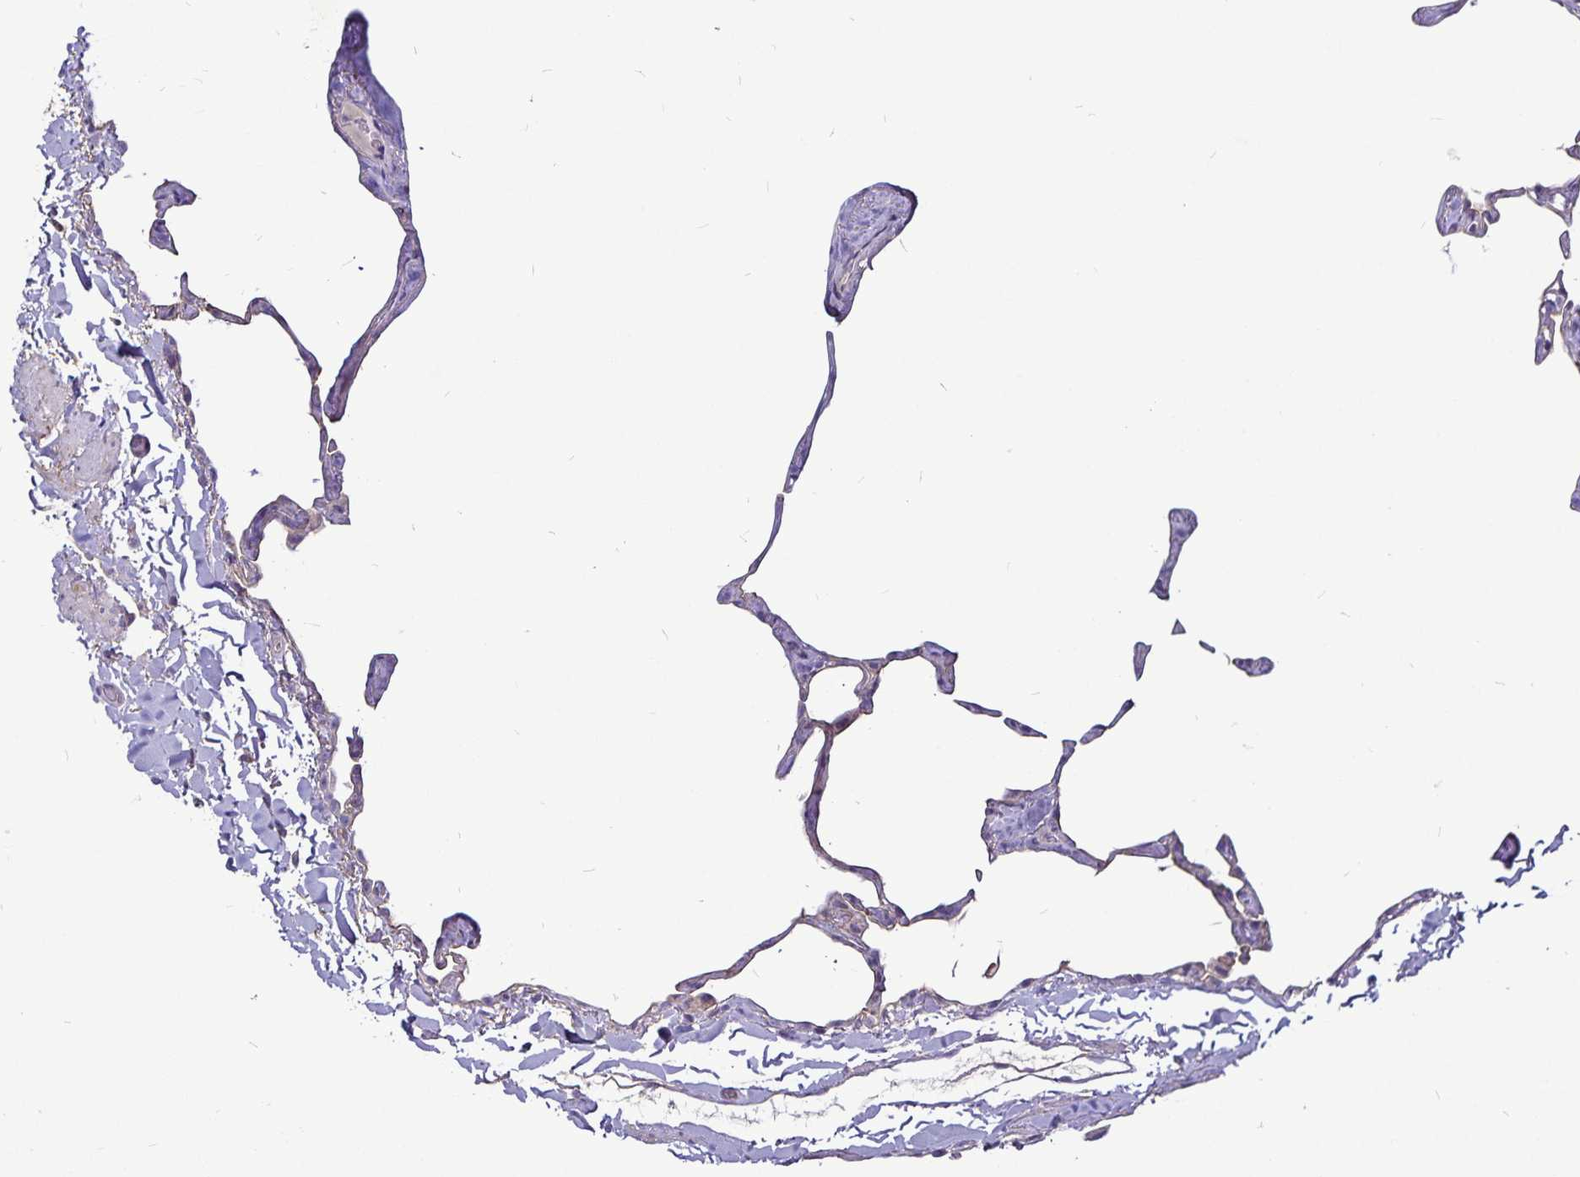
{"staining": {"intensity": "weak", "quantity": "<25%", "location": "cytoplasmic/membranous"}, "tissue": "lung", "cell_type": "Alveolar cells", "image_type": "normal", "snomed": [{"axis": "morphology", "description": "Normal tissue, NOS"}, {"axis": "topography", "description": "Lung"}], "caption": "Immunohistochemistry (IHC) of normal lung exhibits no staining in alveolar cells. The staining is performed using DAB brown chromogen with nuclei counter-stained in using hematoxylin.", "gene": "GNG12", "patient": {"sex": "male", "age": 65}}